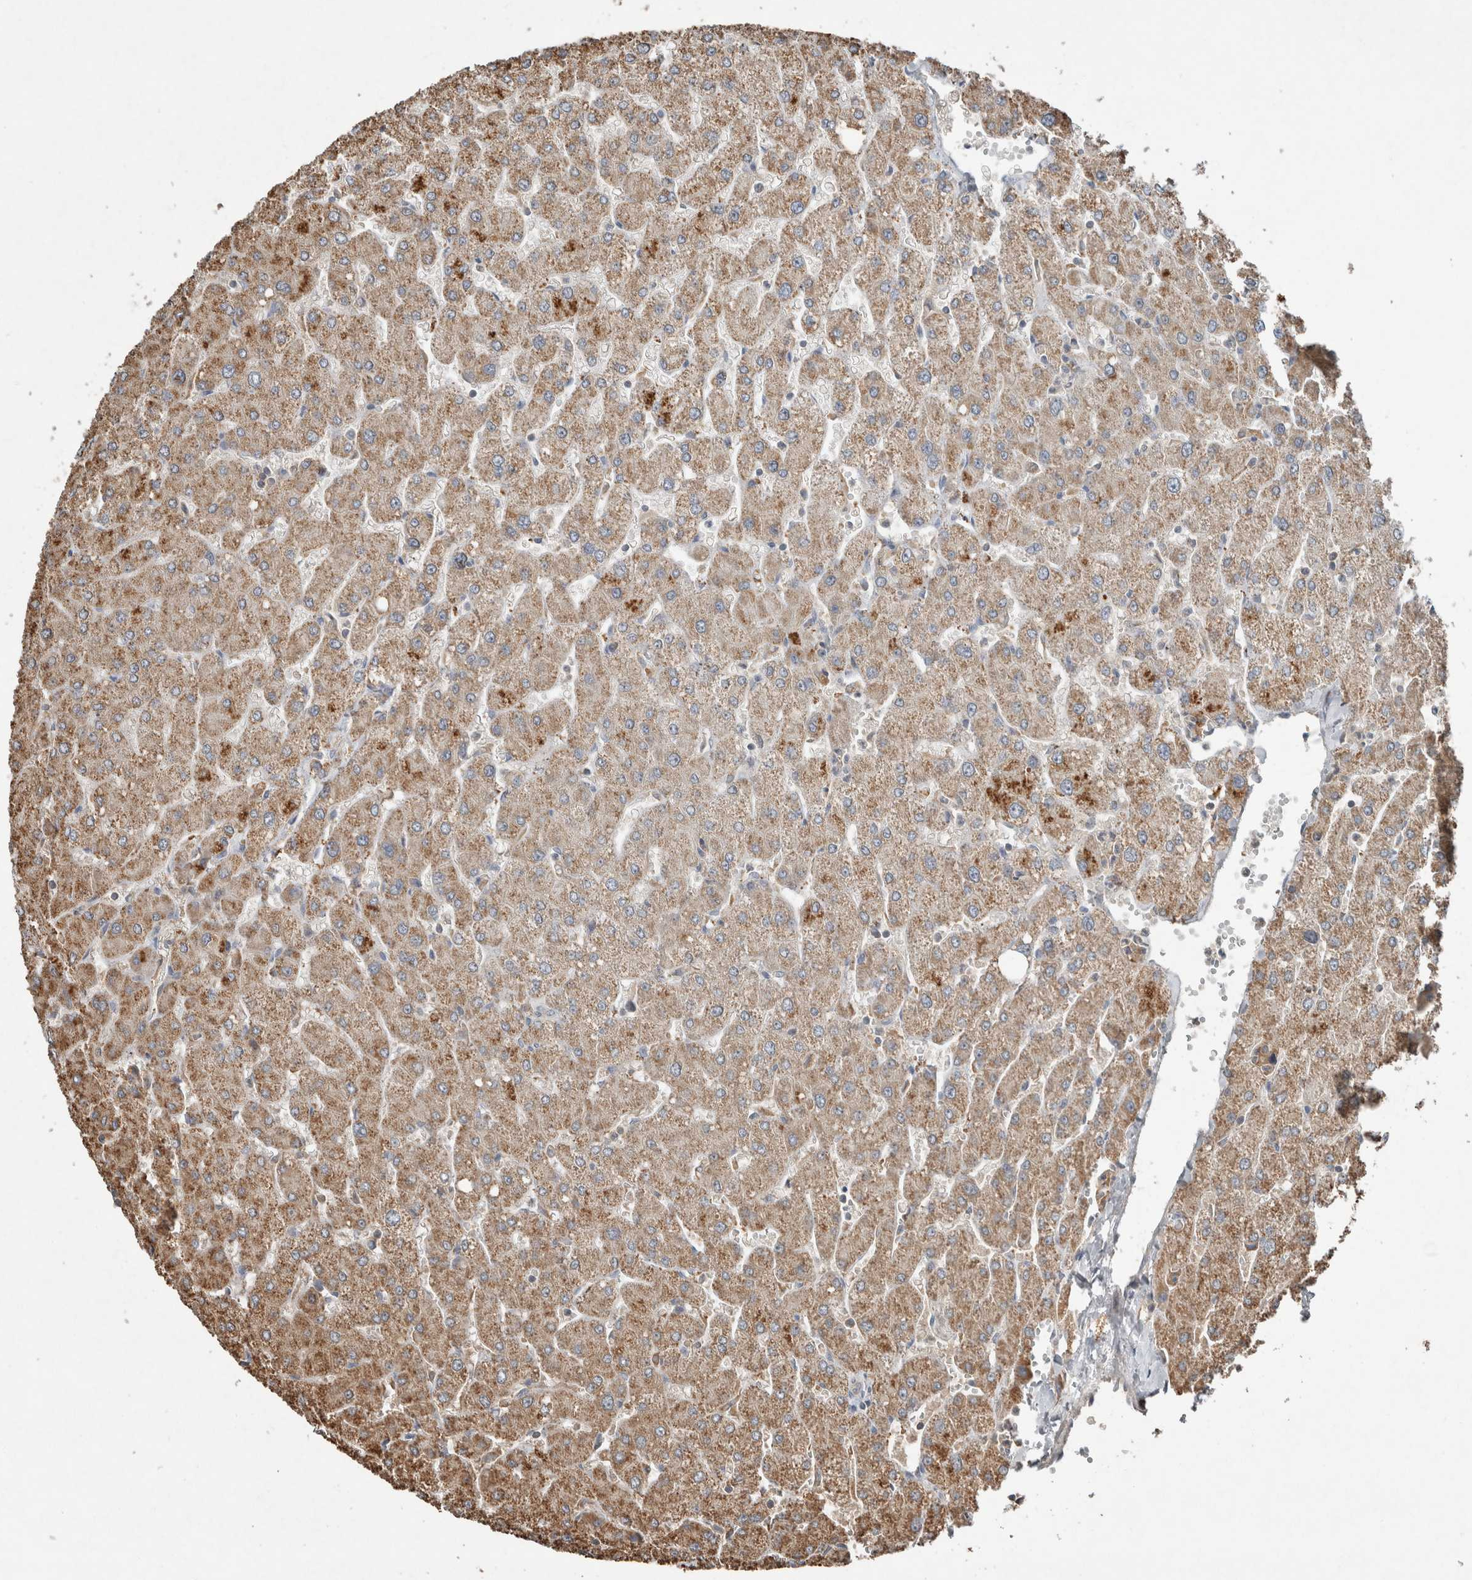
{"staining": {"intensity": "weak", "quantity": "<25%", "location": "cytoplasmic/membranous"}, "tissue": "liver", "cell_type": "Cholangiocytes", "image_type": "normal", "snomed": [{"axis": "morphology", "description": "Normal tissue, NOS"}, {"axis": "topography", "description": "Liver"}], "caption": "This is an immunohistochemistry micrograph of benign human liver. There is no staining in cholangiocytes.", "gene": "KLK14", "patient": {"sex": "male", "age": 55}}